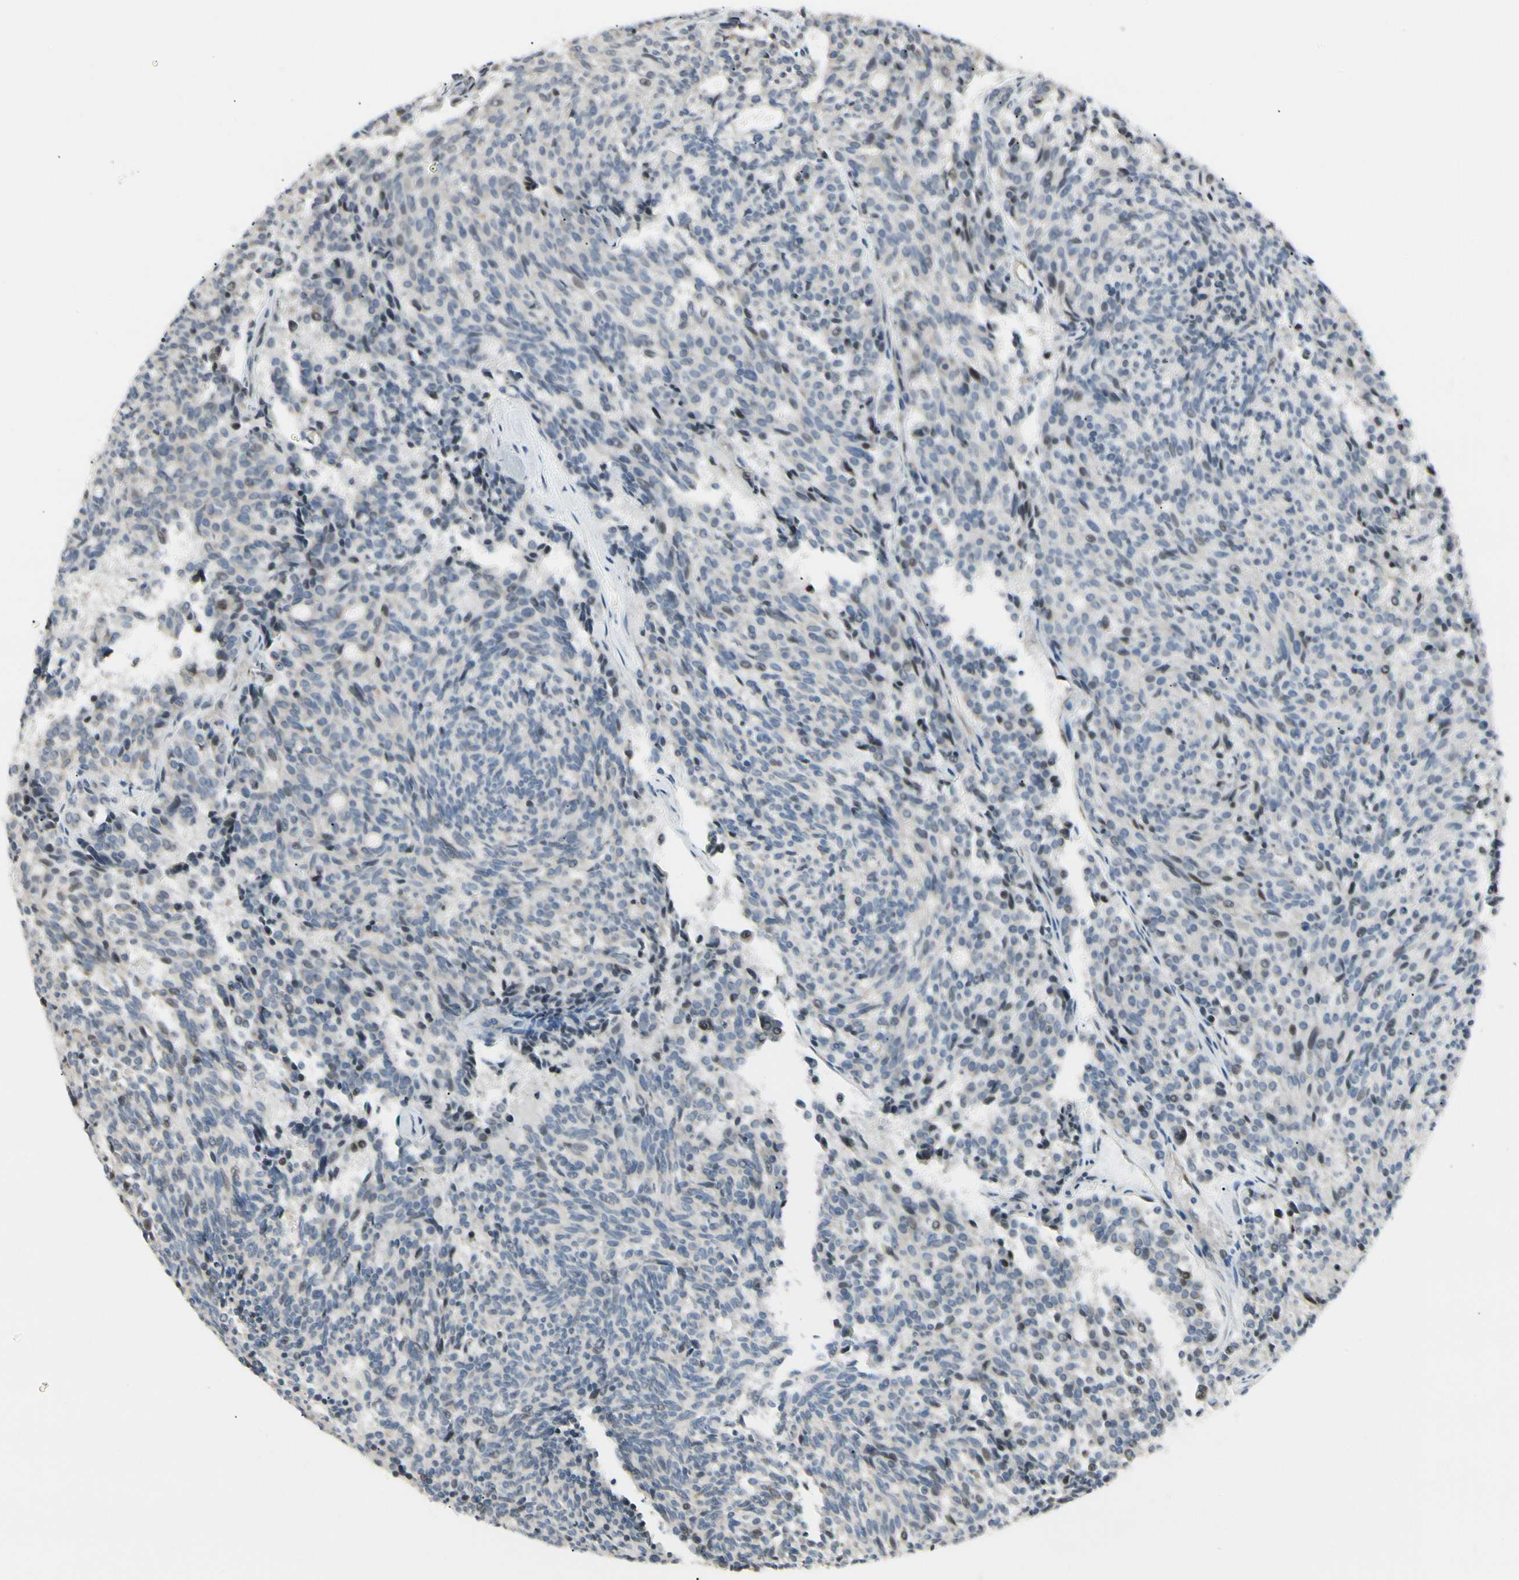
{"staining": {"intensity": "negative", "quantity": "none", "location": "none"}, "tissue": "carcinoid", "cell_type": "Tumor cells", "image_type": "cancer", "snomed": [{"axis": "morphology", "description": "Carcinoid, malignant, NOS"}, {"axis": "topography", "description": "Pancreas"}], "caption": "A micrograph of human carcinoid (malignant) is negative for staining in tumor cells.", "gene": "FNDC3B", "patient": {"sex": "female", "age": 54}}